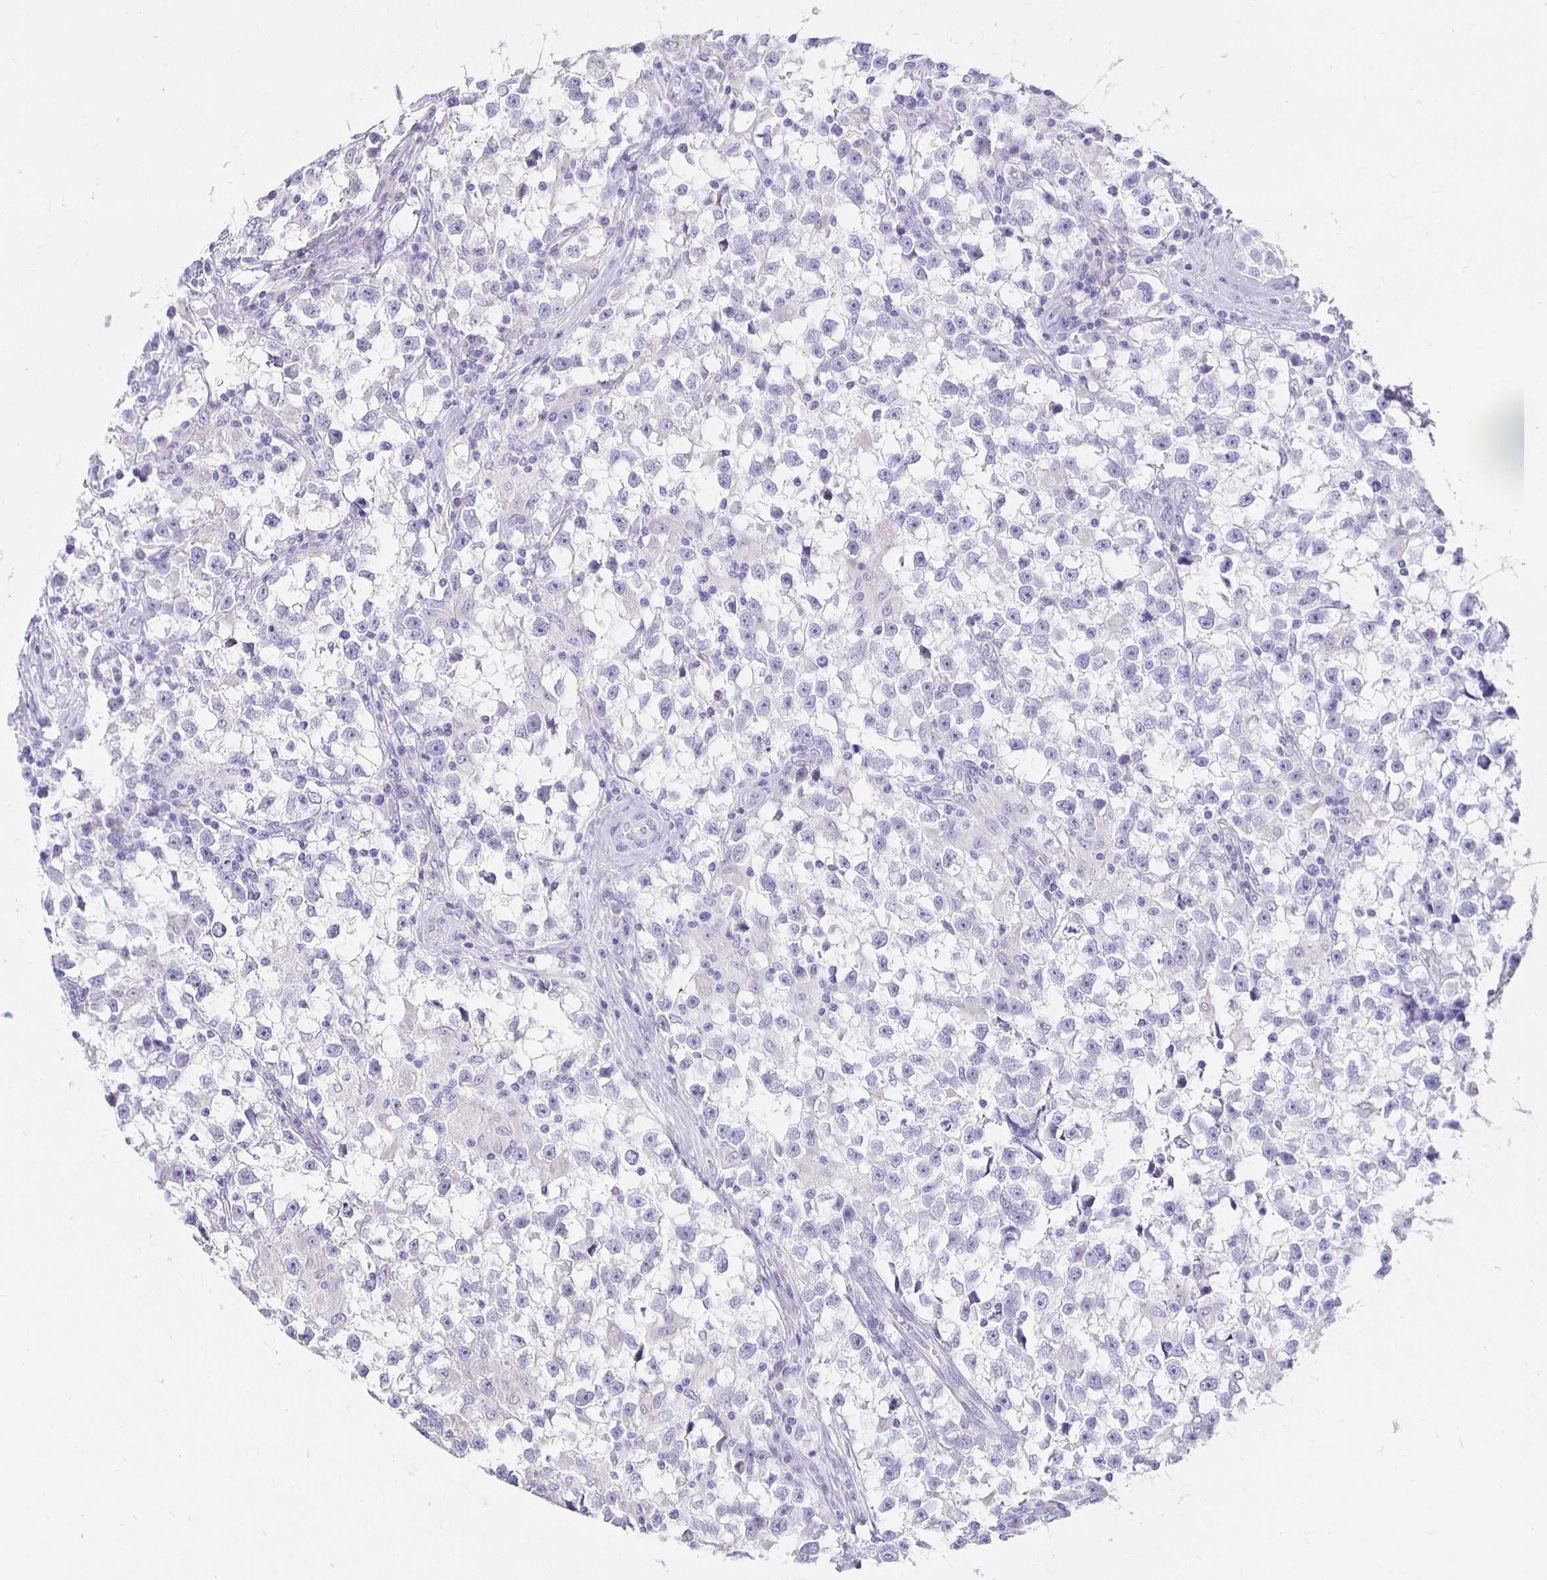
{"staining": {"intensity": "negative", "quantity": "none", "location": "none"}, "tissue": "testis cancer", "cell_type": "Tumor cells", "image_type": "cancer", "snomed": [{"axis": "morphology", "description": "Seminoma, NOS"}, {"axis": "topography", "description": "Testis"}], "caption": "The immunohistochemistry (IHC) histopathology image has no significant expression in tumor cells of seminoma (testis) tissue.", "gene": "UMOD", "patient": {"sex": "male", "age": 31}}